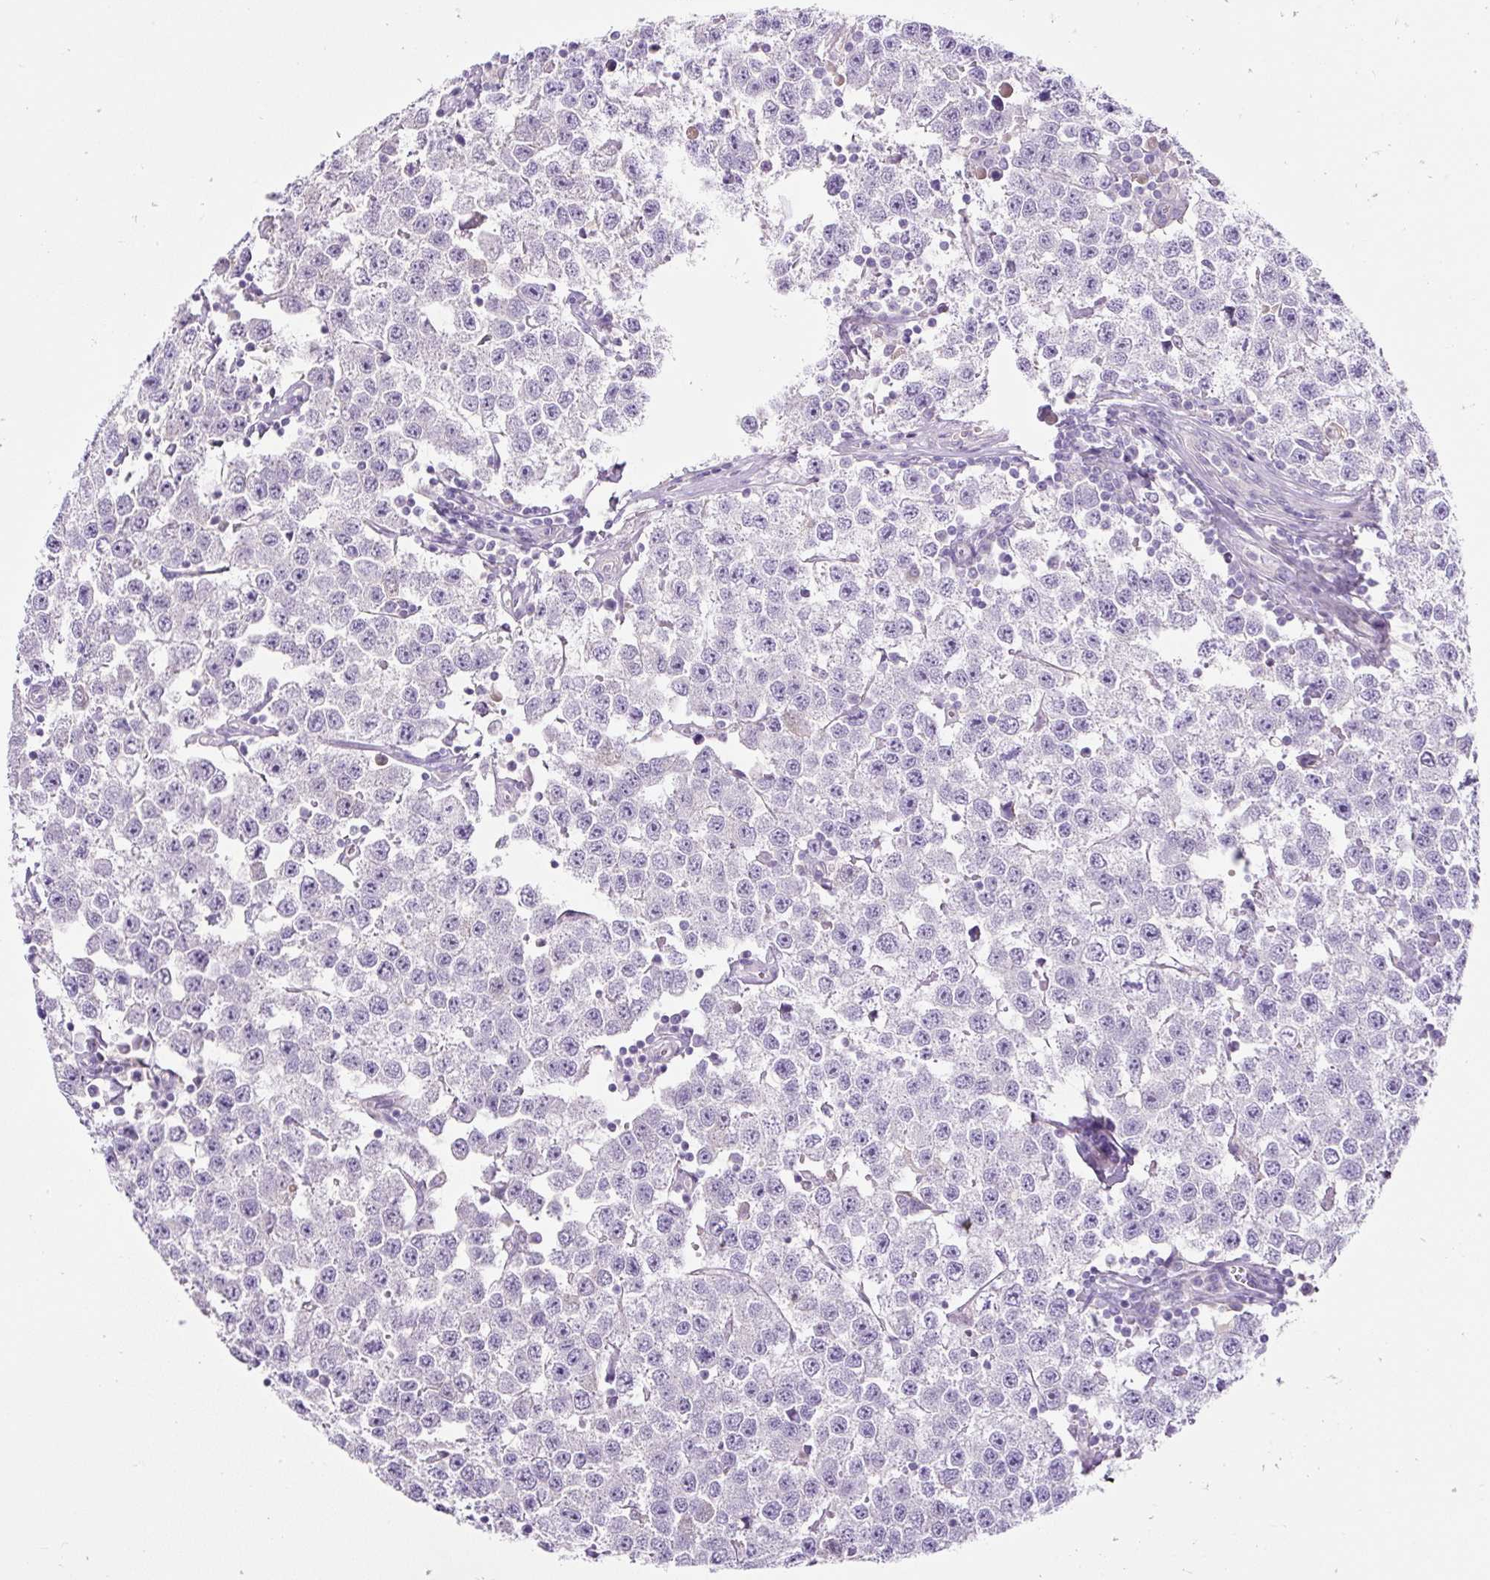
{"staining": {"intensity": "negative", "quantity": "none", "location": "none"}, "tissue": "testis cancer", "cell_type": "Tumor cells", "image_type": "cancer", "snomed": [{"axis": "morphology", "description": "Seminoma, NOS"}, {"axis": "topography", "description": "Testis"}], "caption": "Immunohistochemistry histopathology image of neoplastic tissue: seminoma (testis) stained with DAB (3,3'-diaminobenzidine) exhibits no significant protein expression in tumor cells. (Immunohistochemistry (ihc), brightfield microscopy, high magnification).", "gene": "OR14A2", "patient": {"sex": "male", "age": 34}}